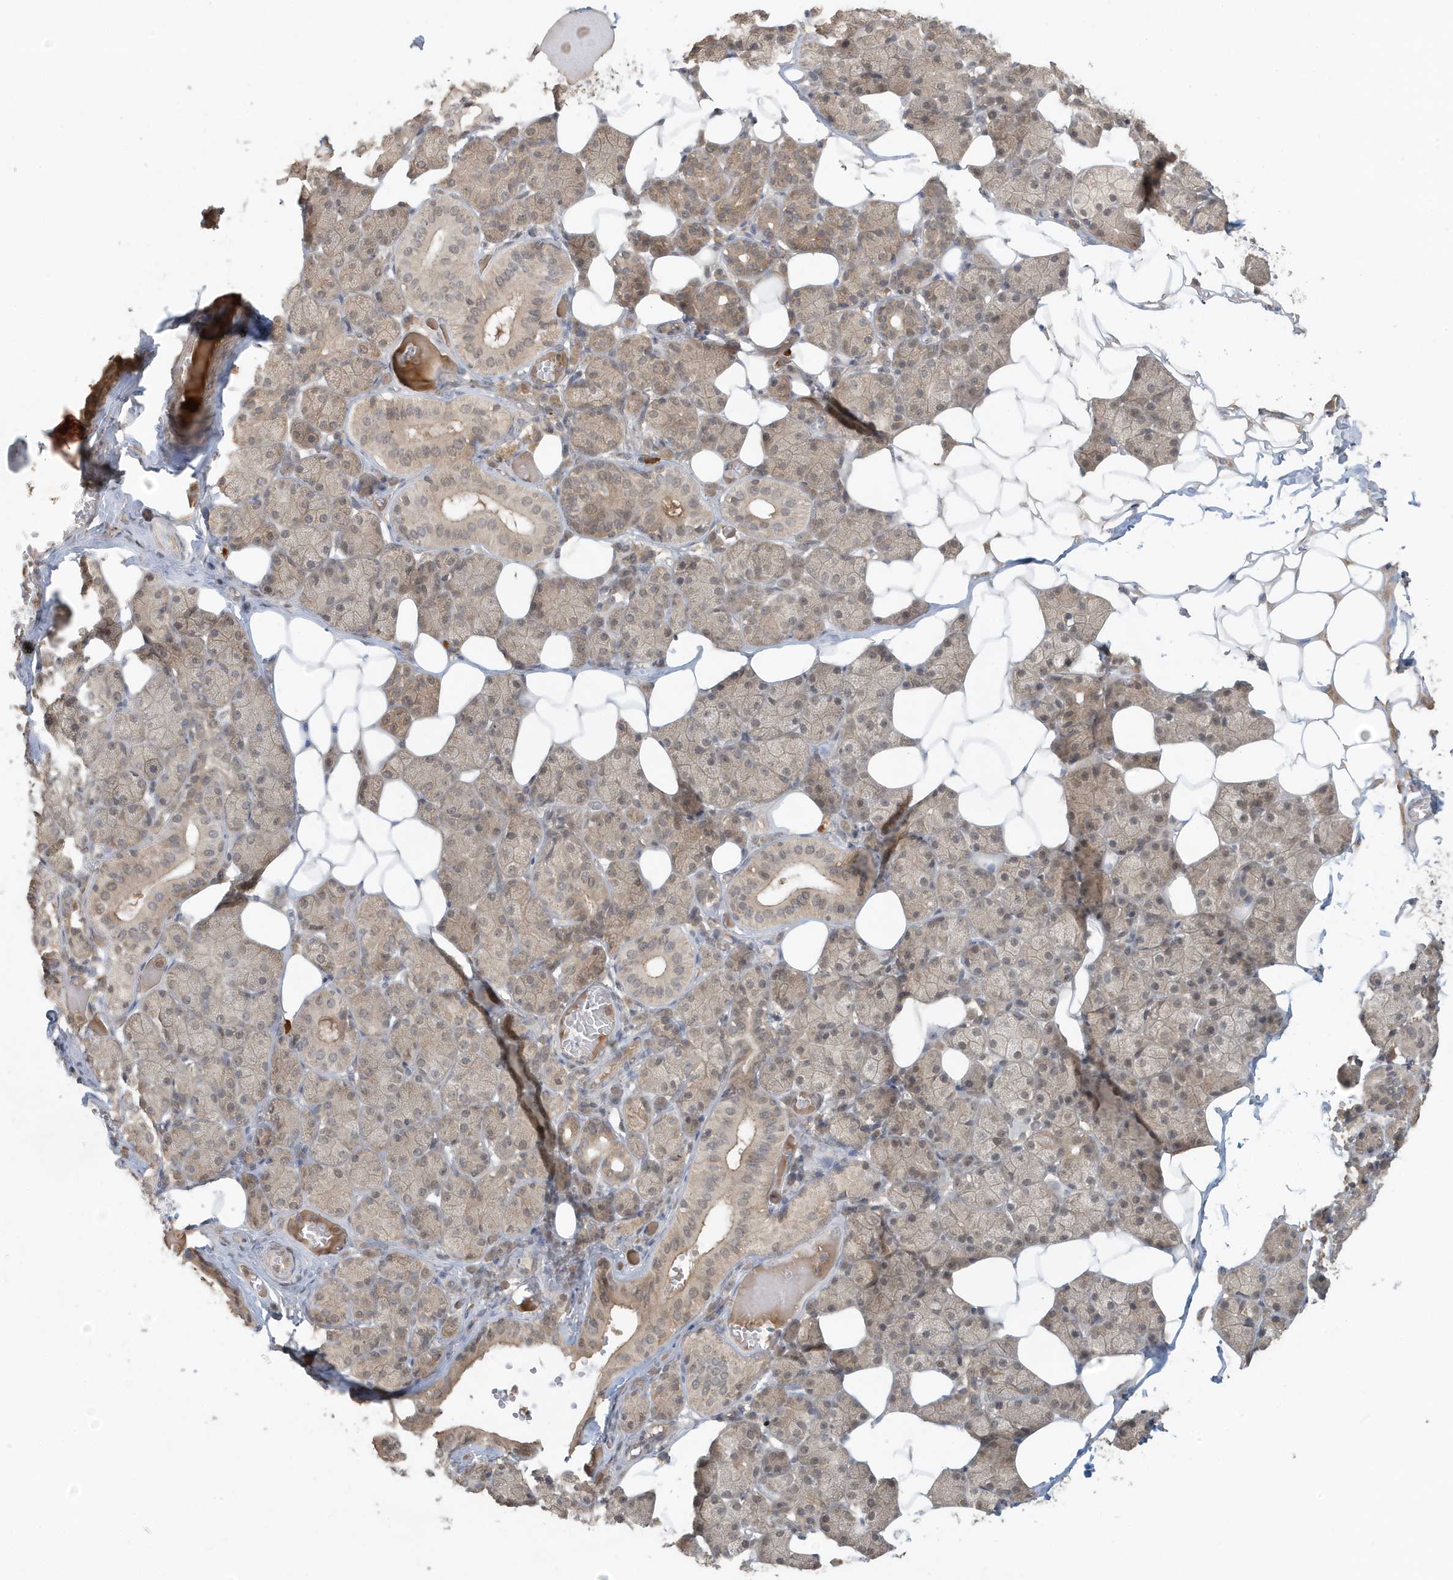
{"staining": {"intensity": "moderate", "quantity": "25%-75%", "location": "cytoplasmic/membranous"}, "tissue": "salivary gland", "cell_type": "Glandular cells", "image_type": "normal", "snomed": [{"axis": "morphology", "description": "Normal tissue, NOS"}, {"axis": "topography", "description": "Salivary gland"}], "caption": "DAB immunohistochemical staining of unremarkable salivary gland demonstrates moderate cytoplasmic/membranous protein staining in approximately 25%-75% of glandular cells. (IHC, brightfield microscopy, high magnification).", "gene": "ABCB9", "patient": {"sex": "female", "age": 33}}